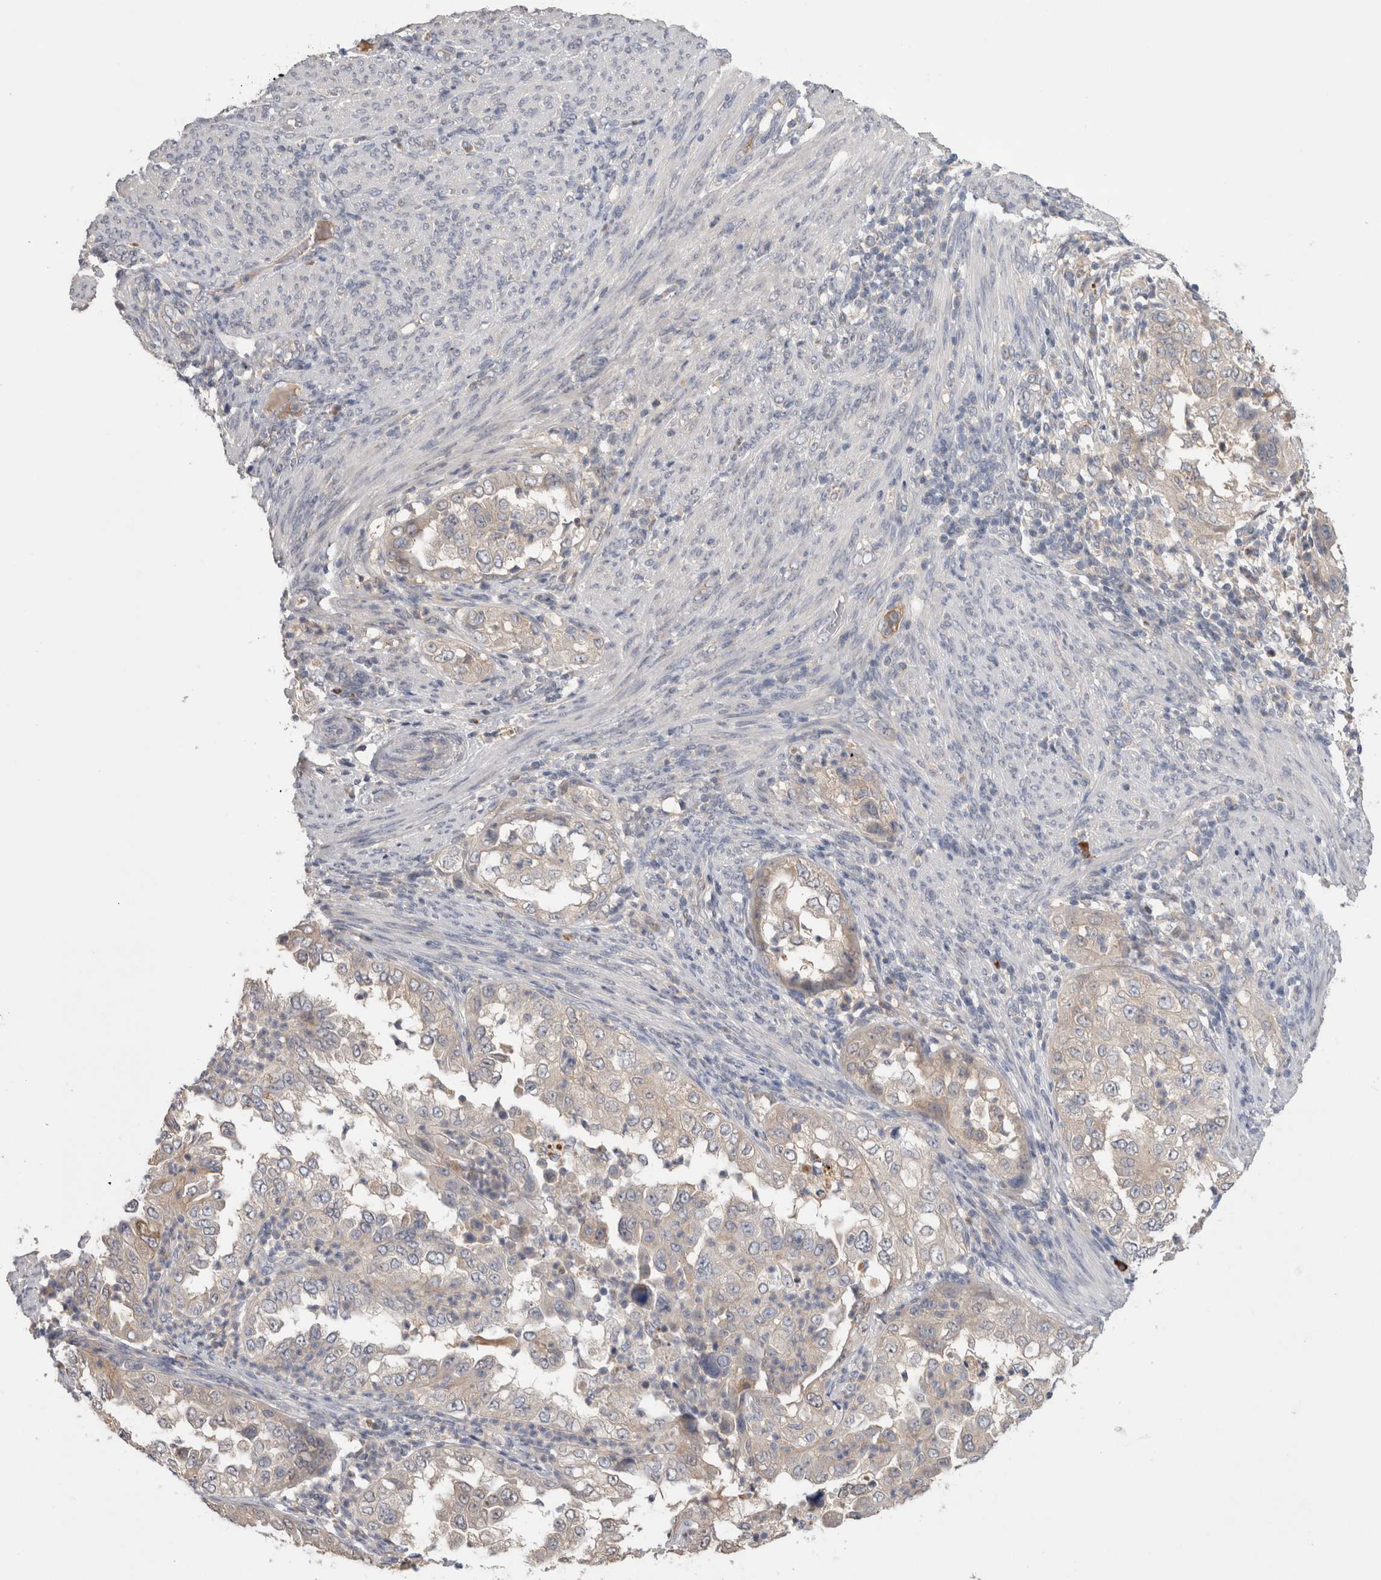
{"staining": {"intensity": "negative", "quantity": "none", "location": "none"}, "tissue": "endometrial cancer", "cell_type": "Tumor cells", "image_type": "cancer", "snomed": [{"axis": "morphology", "description": "Adenocarcinoma, NOS"}, {"axis": "topography", "description": "Endometrium"}], "caption": "DAB immunohistochemical staining of adenocarcinoma (endometrial) demonstrates no significant staining in tumor cells.", "gene": "PPP3CC", "patient": {"sex": "female", "age": 85}}